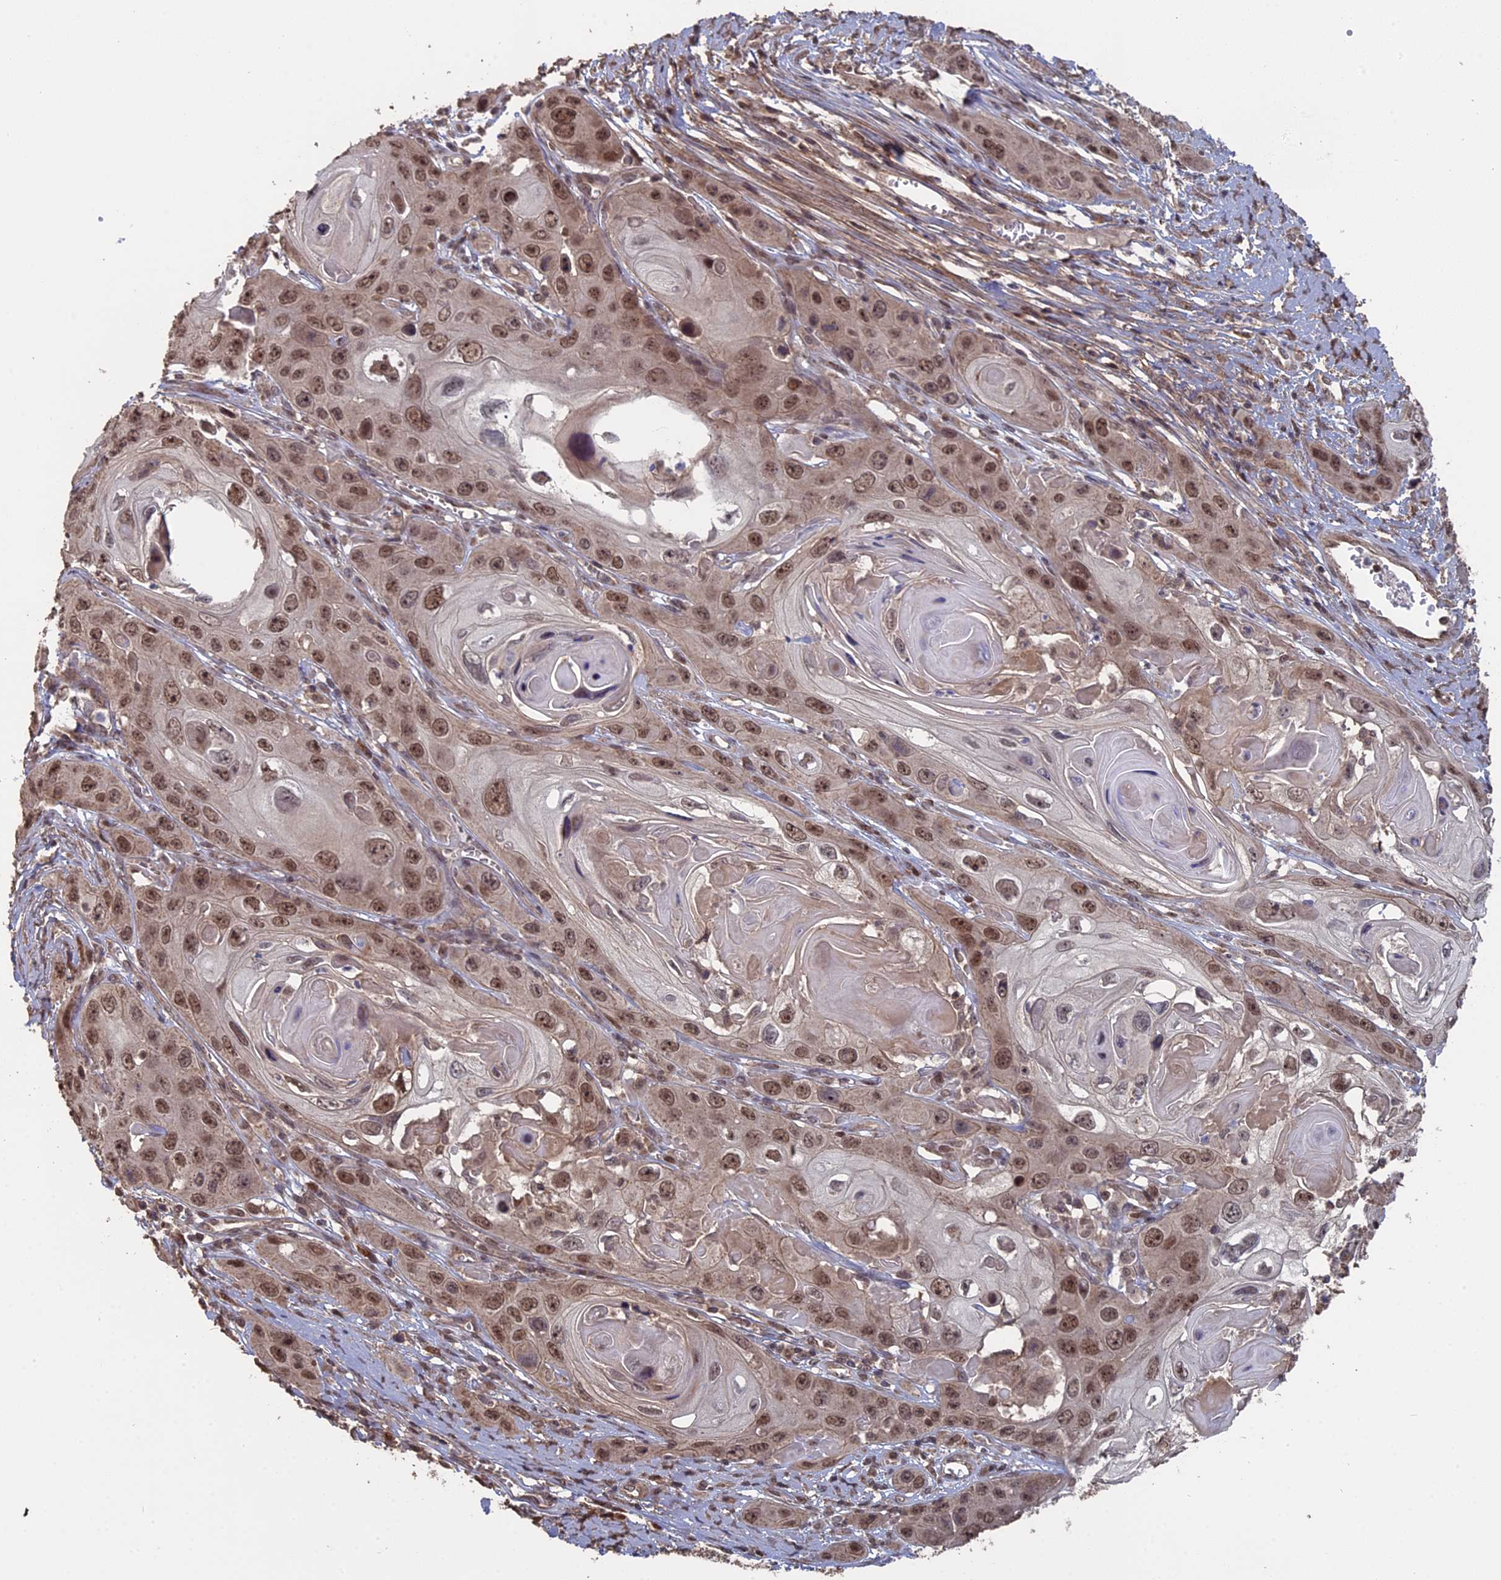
{"staining": {"intensity": "moderate", "quantity": ">75%", "location": "nuclear"}, "tissue": "skin cancer", "cell_type": "Tumor cells", "image_type": "cancer", "snomed": [{"axis": "morphology", "description": "Squamous cell carcinoma, NOS"}, {"axis": "topography", "description": "Skin"}], "caption": "Protein expression analysis of human skin squamous cell carcinoma reveals moderate nuclear expression in approximately >75% of tumor cells.", "gene": "MYBL2", "patient": {"sex": "male", "age": 55}}